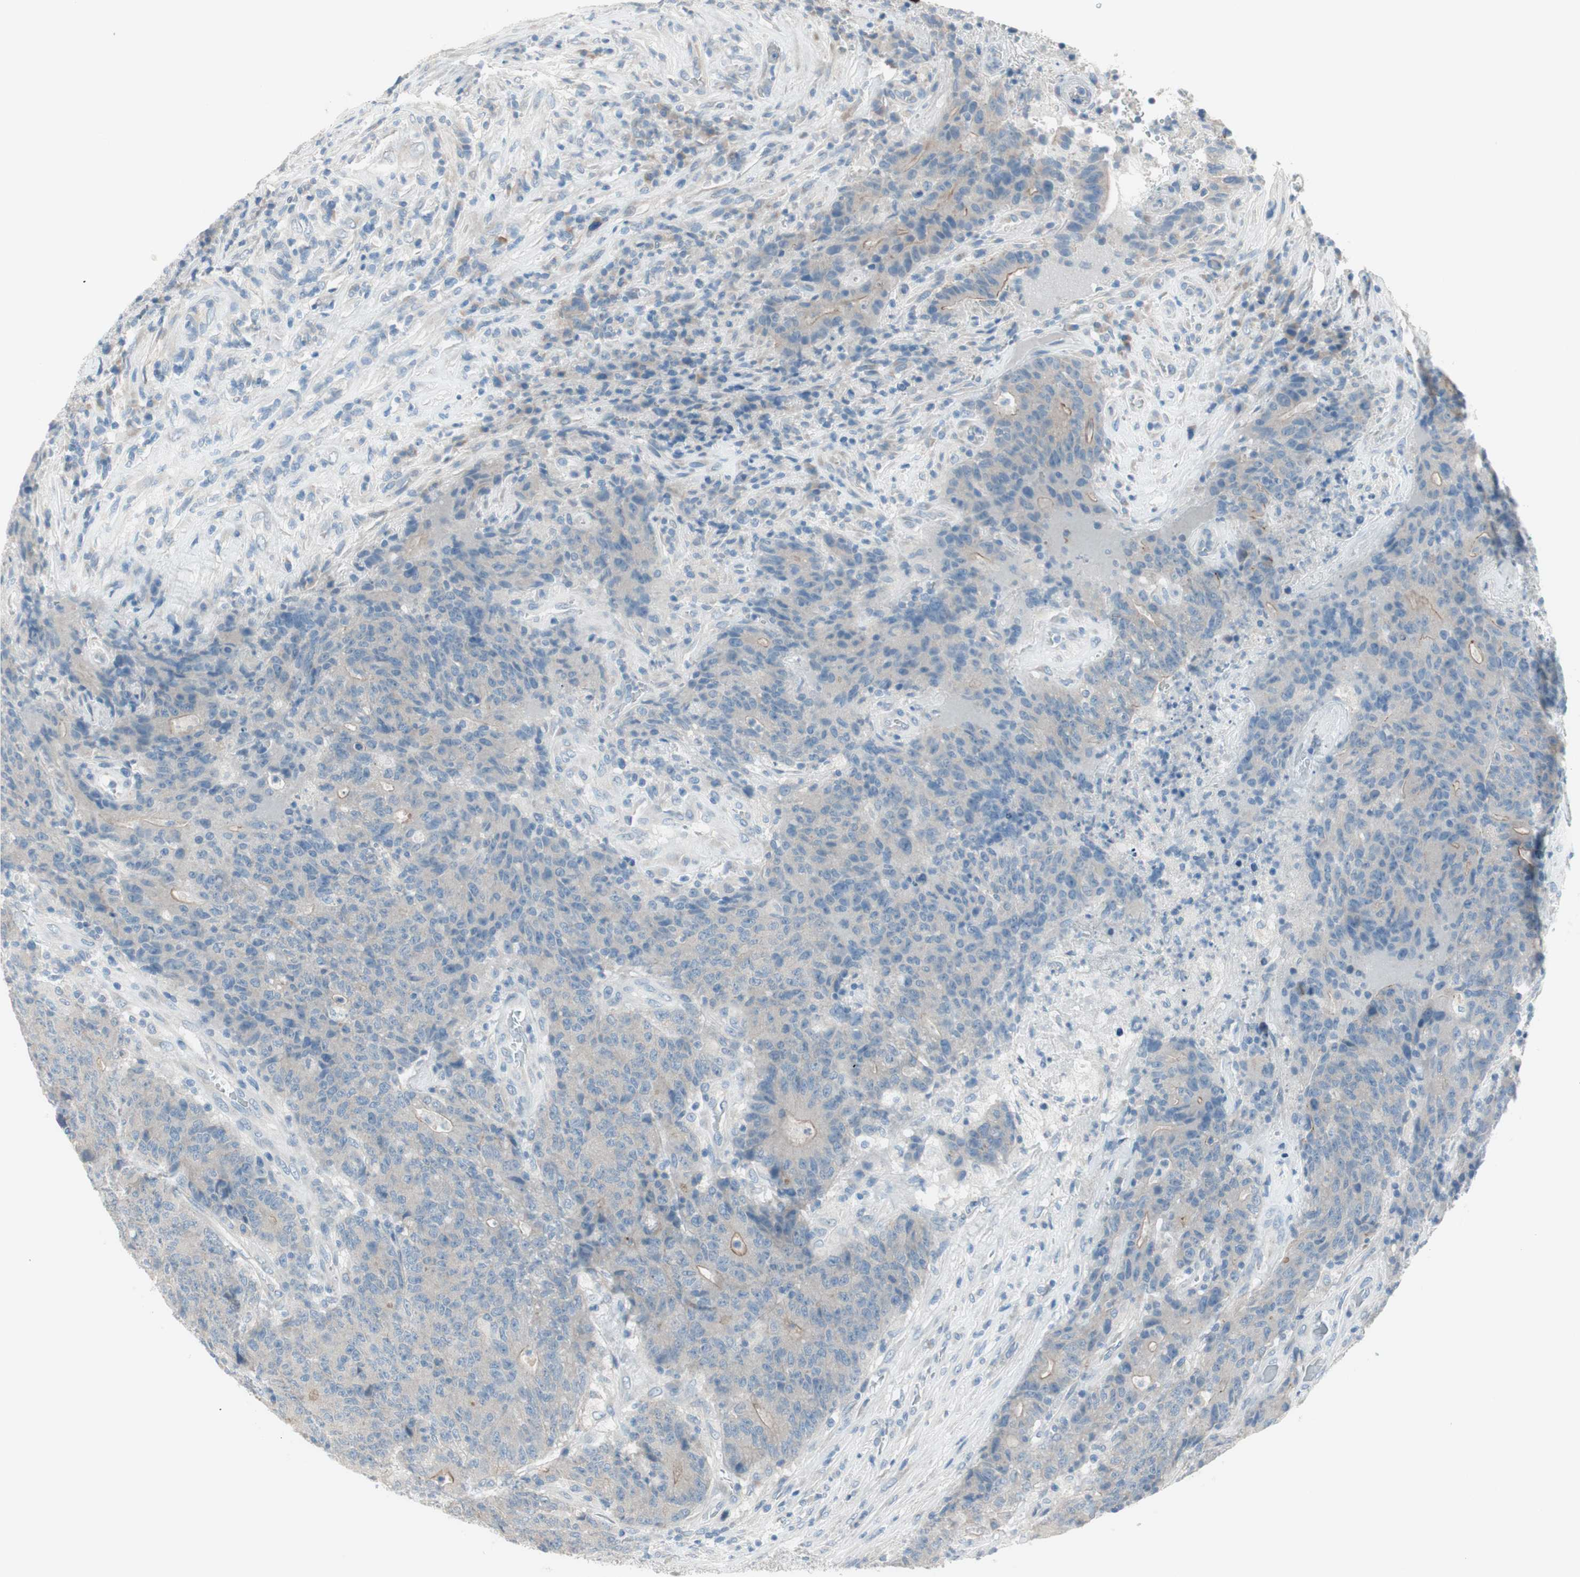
{"staining": {"intensity": "weak", "quantity": "<25%", "location": "cytoplasmic/membranous"}, "tissue": "colorectal cancer", "cell_type": "Tumor cells", "image_type": "cancer", "snomed": [{"axis": "morphology", "description": "Normal tissue, NOS"}, {"axis": "morphology", "description": "Adenocarcinoma, NOS"}, {"axis": "topography", "description": "Colon"}], "caption": "IHC photomicrograph of adenocarcinoma (colorectal) stained for a protein (brown), which demonstrates no positivity in tumor cells.", "gene": "PRRG4", "patient": {"sex": "female", "age": 75}}